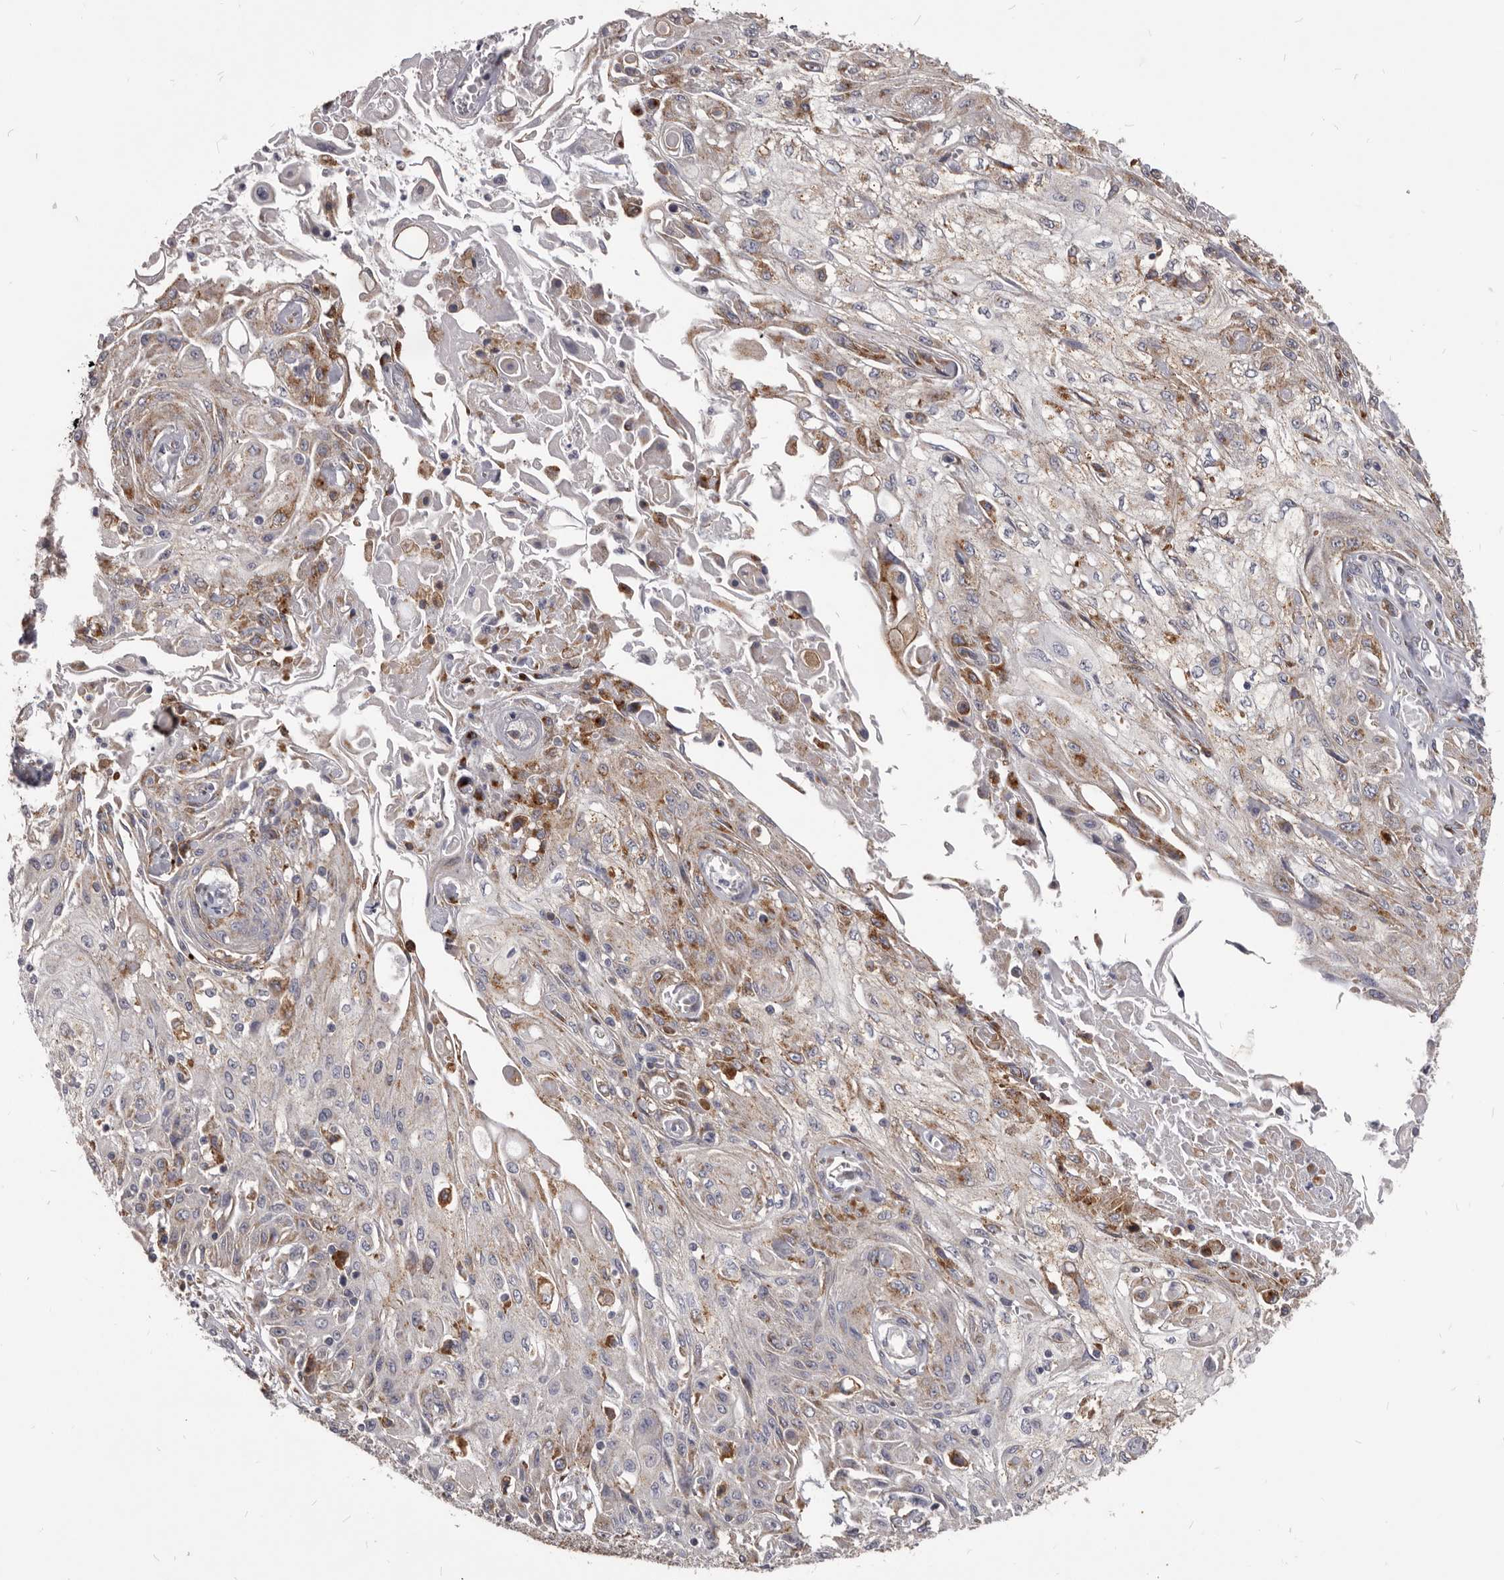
{"staining": {"intensity": "moderate", "quantity": "25%-75%", "location": "cytoplasmic/membranous"}, "tissue": "skin cancer", "cell_type": "Tumor cells", "image_type": "cancer", "snomed": [{"axis": "morphology", "description": "Squamous cell carcinoma, NOS"}, {"axis": "morphology", "description": "Squamous cell carcinoma, metastatic, NOS"}, {"axis": "topography", "description": "Skin"}, {"axis": "topography", "description": "Lymph node"}], "caption": "Protein staining of skin cancer (squamous cell carcinoma) tissue shows moderate cytoplasmic/membranous expression in approximately 25%-75% of tumor cells.", "gene": "PI4K2A", "patient": {"sex": "male", "age": 75}}